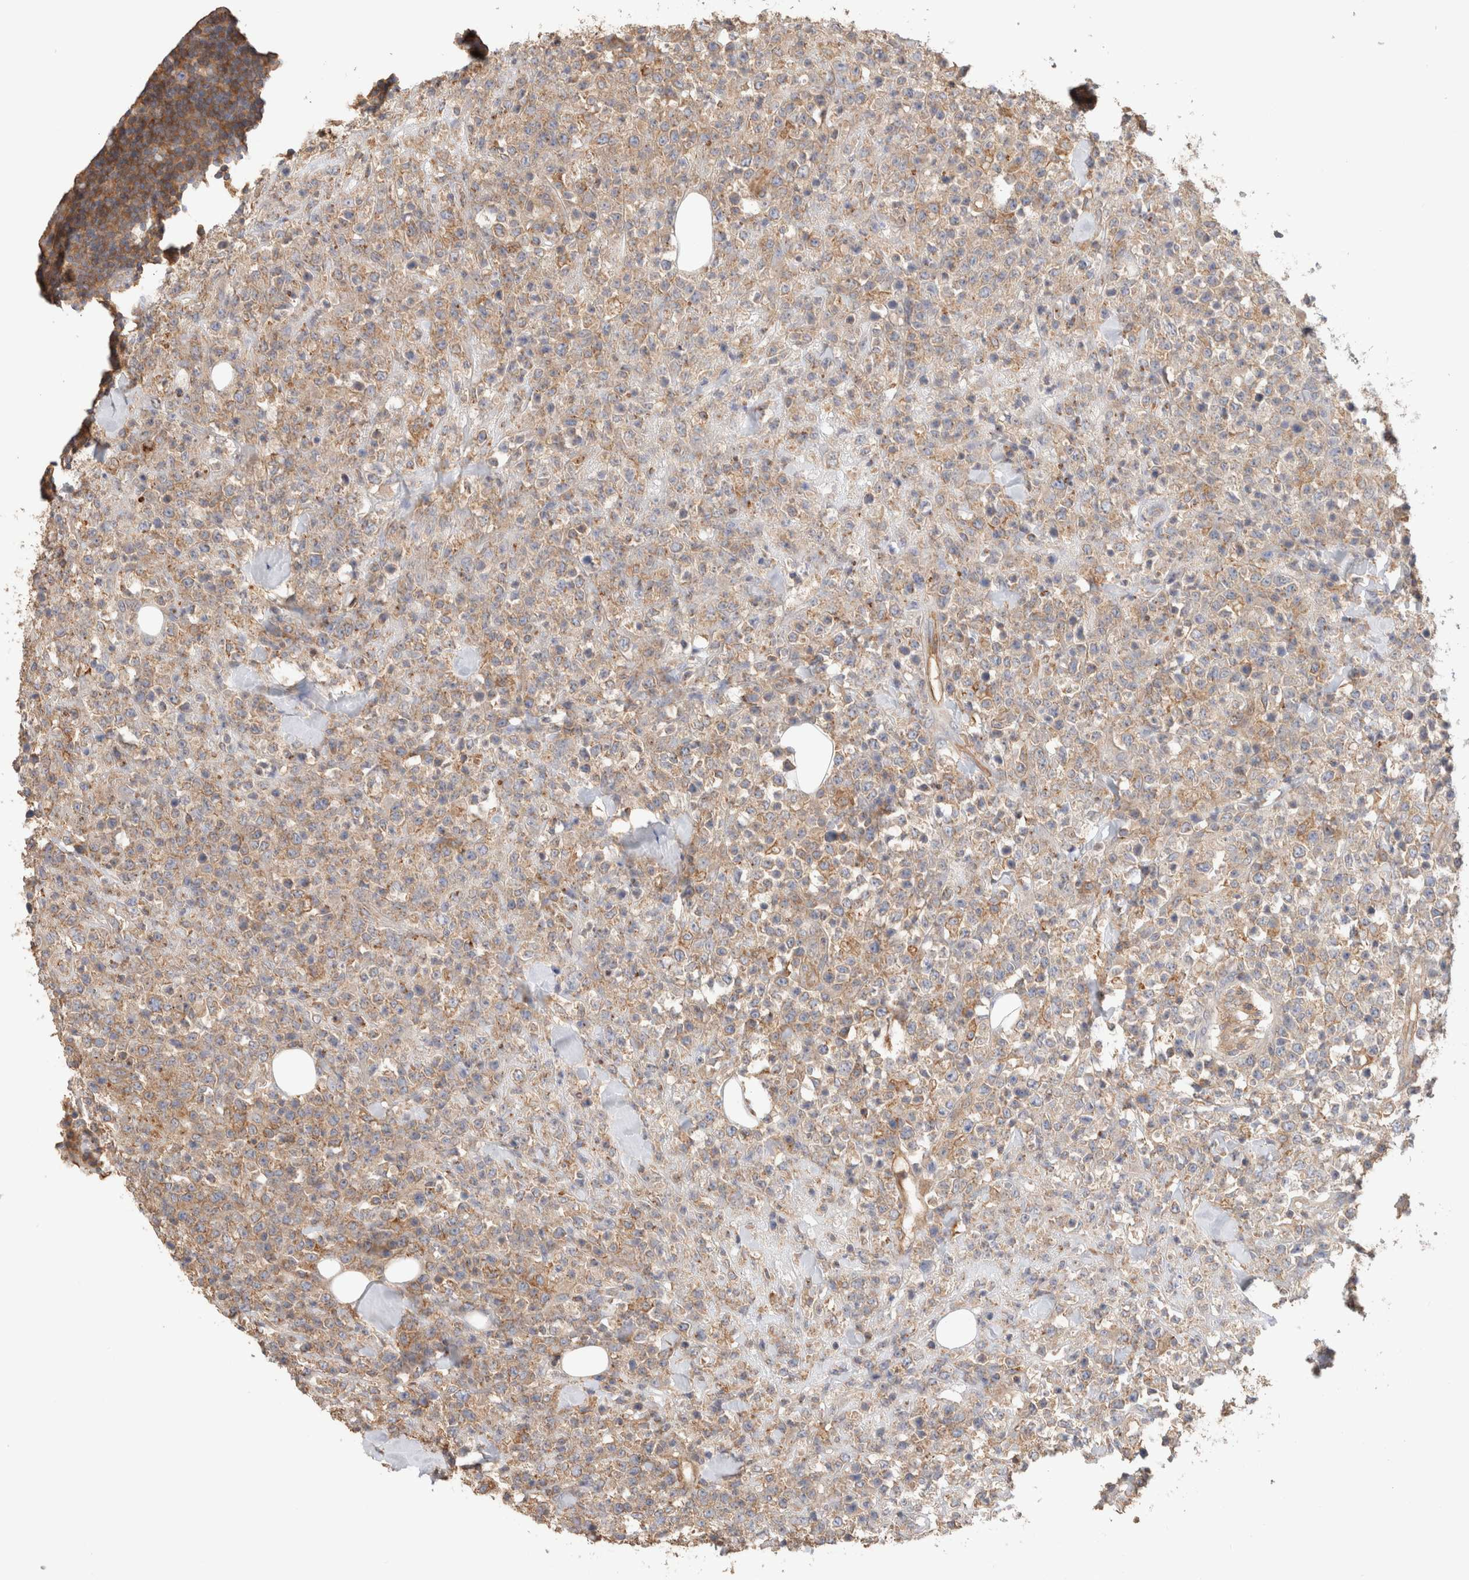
{"staining": {"intensity": "weak", "quantity": ">75%", "location": "cytoplasmic/membranous"}, "tissue": "lymphoma", "cell_type": "Tumor cells", "image_type": "cancer", "snomed": [{"axis": "morphology", "description": "Malignant lymphoma, non-Hodgkin's type, High grade"}, {"axis": "topography", "description": "Colon"}], "caption": "Lymphoma stained with immunohistochemistry (IHC) shows weak cytoplasmic/membranous staining in about >75% of tumor cells.", "gene": "CFAP418", "patient": {"sex": "female", "age": 53}}